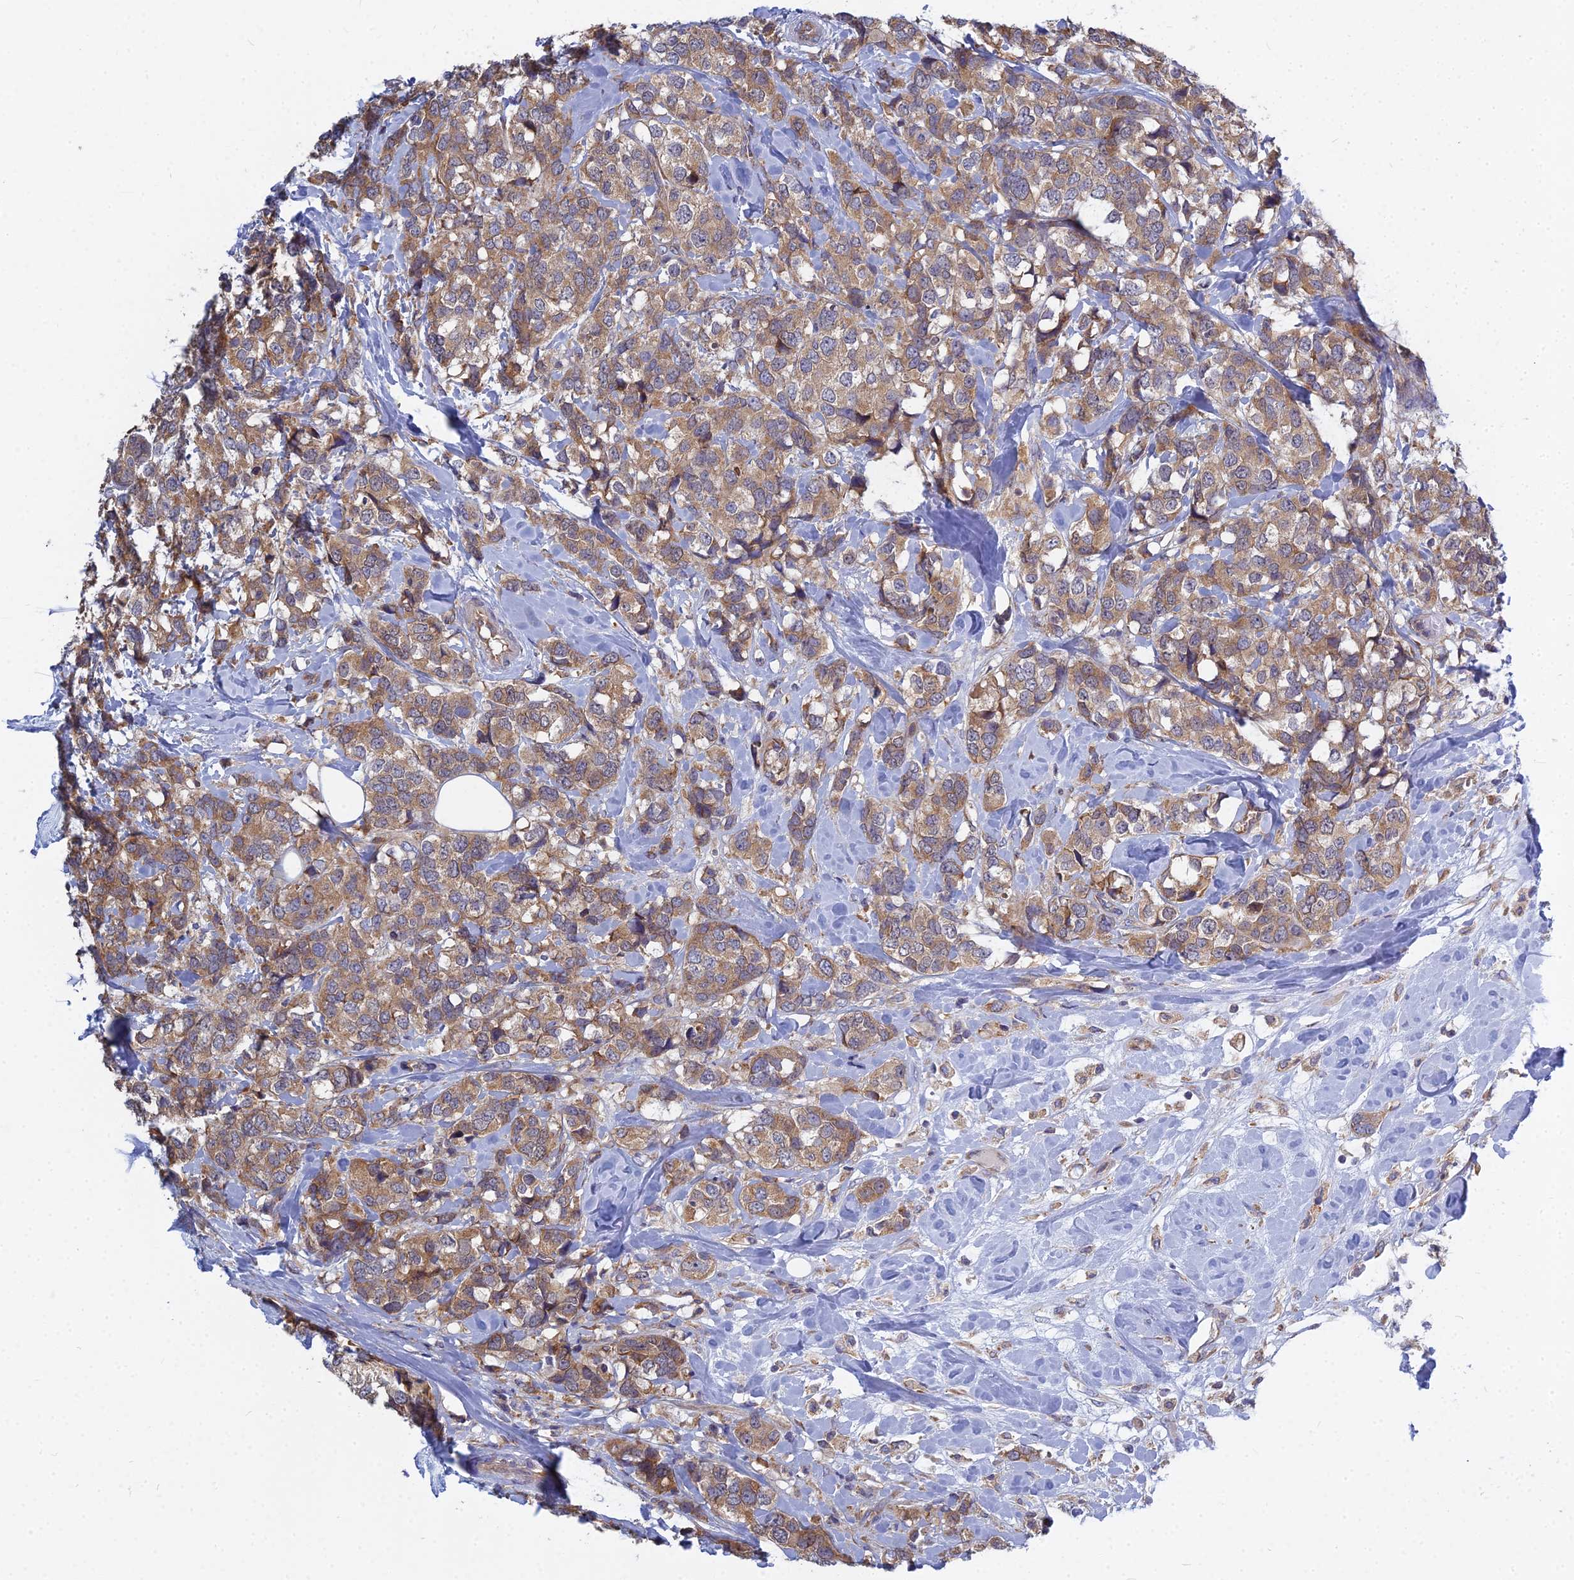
{"staining": {"intensity": "moderate", "quantity": ">75%", "location": "cytoplasmic/membranous"}, "tissue": "breast cancer", "cell_type": "Tumor cells", "image_type": "cancer", "snomed": [{"axis": "morphology", "description": "Lobular carcinoma"}, {"axis": "topography", "description": "Breast"}], "caption": "Human lobular carcinoma (breast) stained with a protein marker shows moderate staining in tumor cells.", "gene": "KIAA1143", "patient": {"sex": "female", "age": 59}}